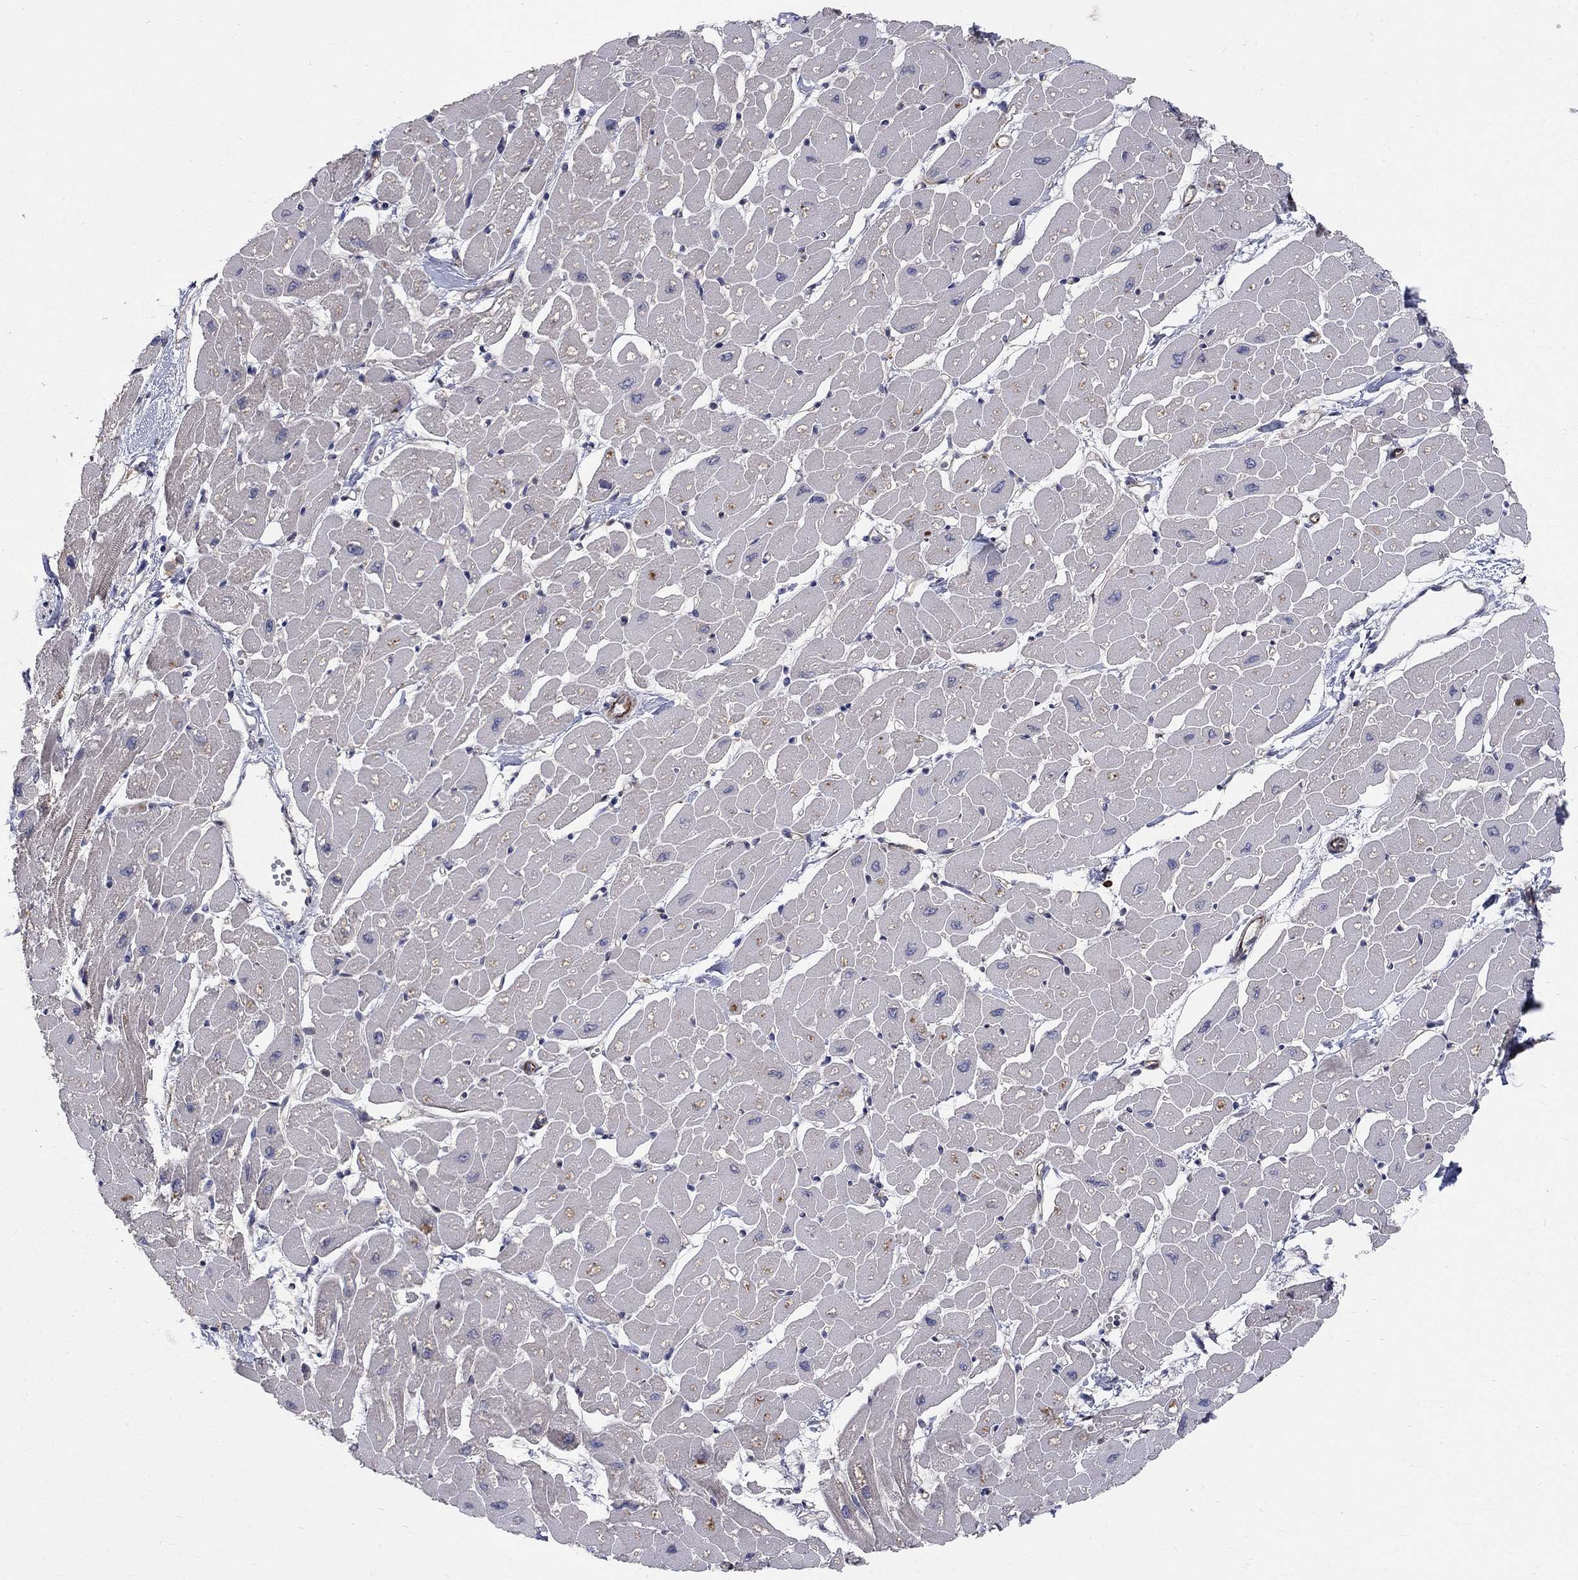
{"staining": {"intensity": "weak", "quantity": "25%-75%", "location": "cytoplasmic/membranous"}, "tissue": "heart muscle", "cell_type": "Cardiomyocytes", "image_type": "normal", "snomed": [{"axis": "morphology", "description": "Normal tissue, NOS"}, {"axis": "topography", "description": "Heart"}], "caption": "Protein analysis of normal heart muscle shows weak cytoplasmic/membranous staining in about 25%-75% of cardiomyocytes.", "gene": "MSRA", "patient": {"sex": "male", "age": 57}}